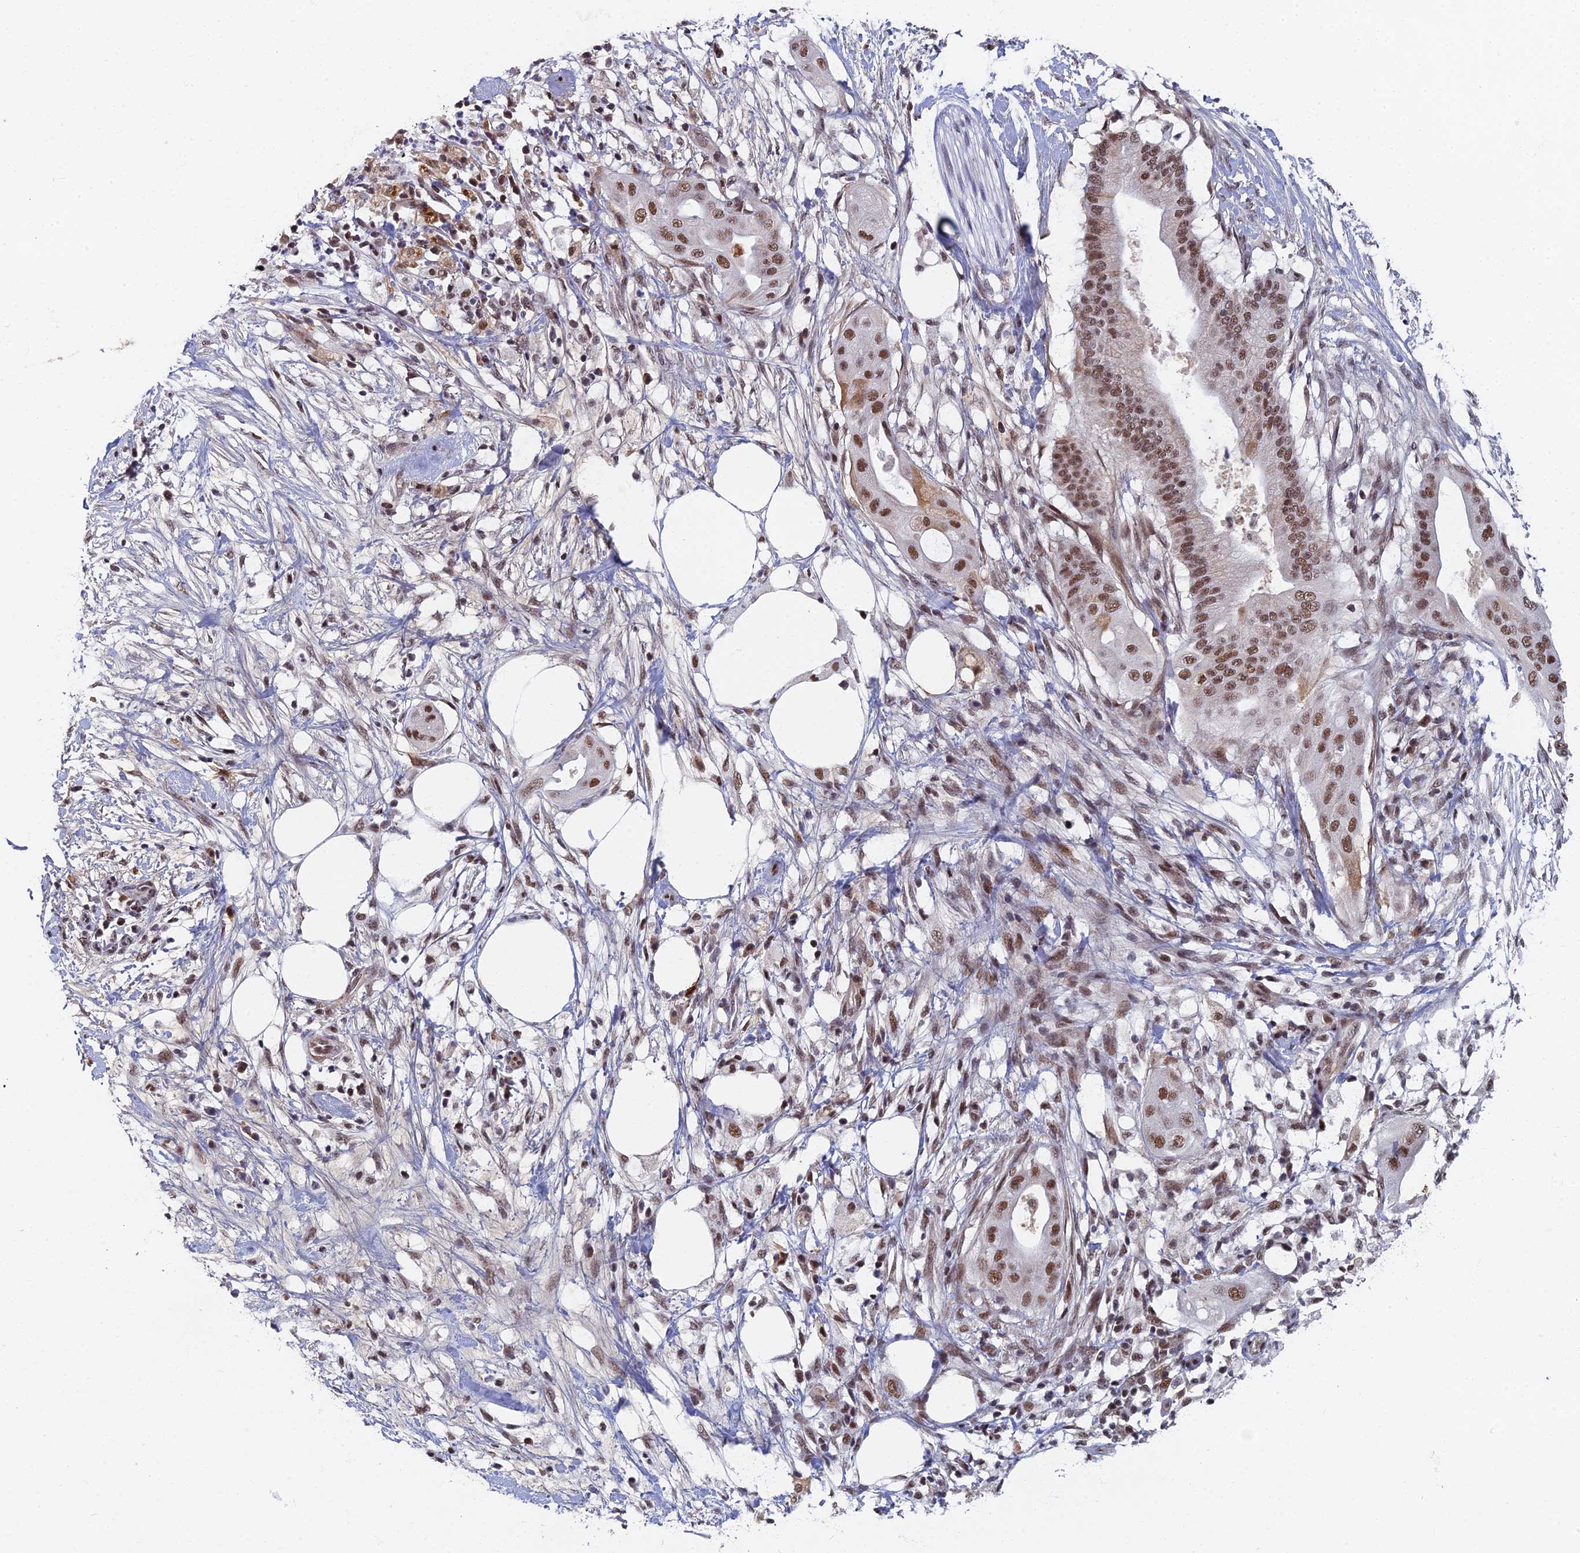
{"staining": {"intensity": "moderate", "quantity": ">75%", "location": "nuclear"}, "tissue": "pancreatic cancer", "cell_type": "Tumor cells", "image_type": "cancer", "snomed": [{"axis": "morphology", "description": "Adenocarcinoma, NOS"}, {"axis": "topography", "description": "Pancreas"}], "caption": "IHC image of human adenocarcinoma (pancreatic) stained for a protein (brown), which shows medium levels of moderate nuclear staining in about >75% of tumor cells.", "gene": "TAF13", "patient": {"sex": "male", "age": 68}}